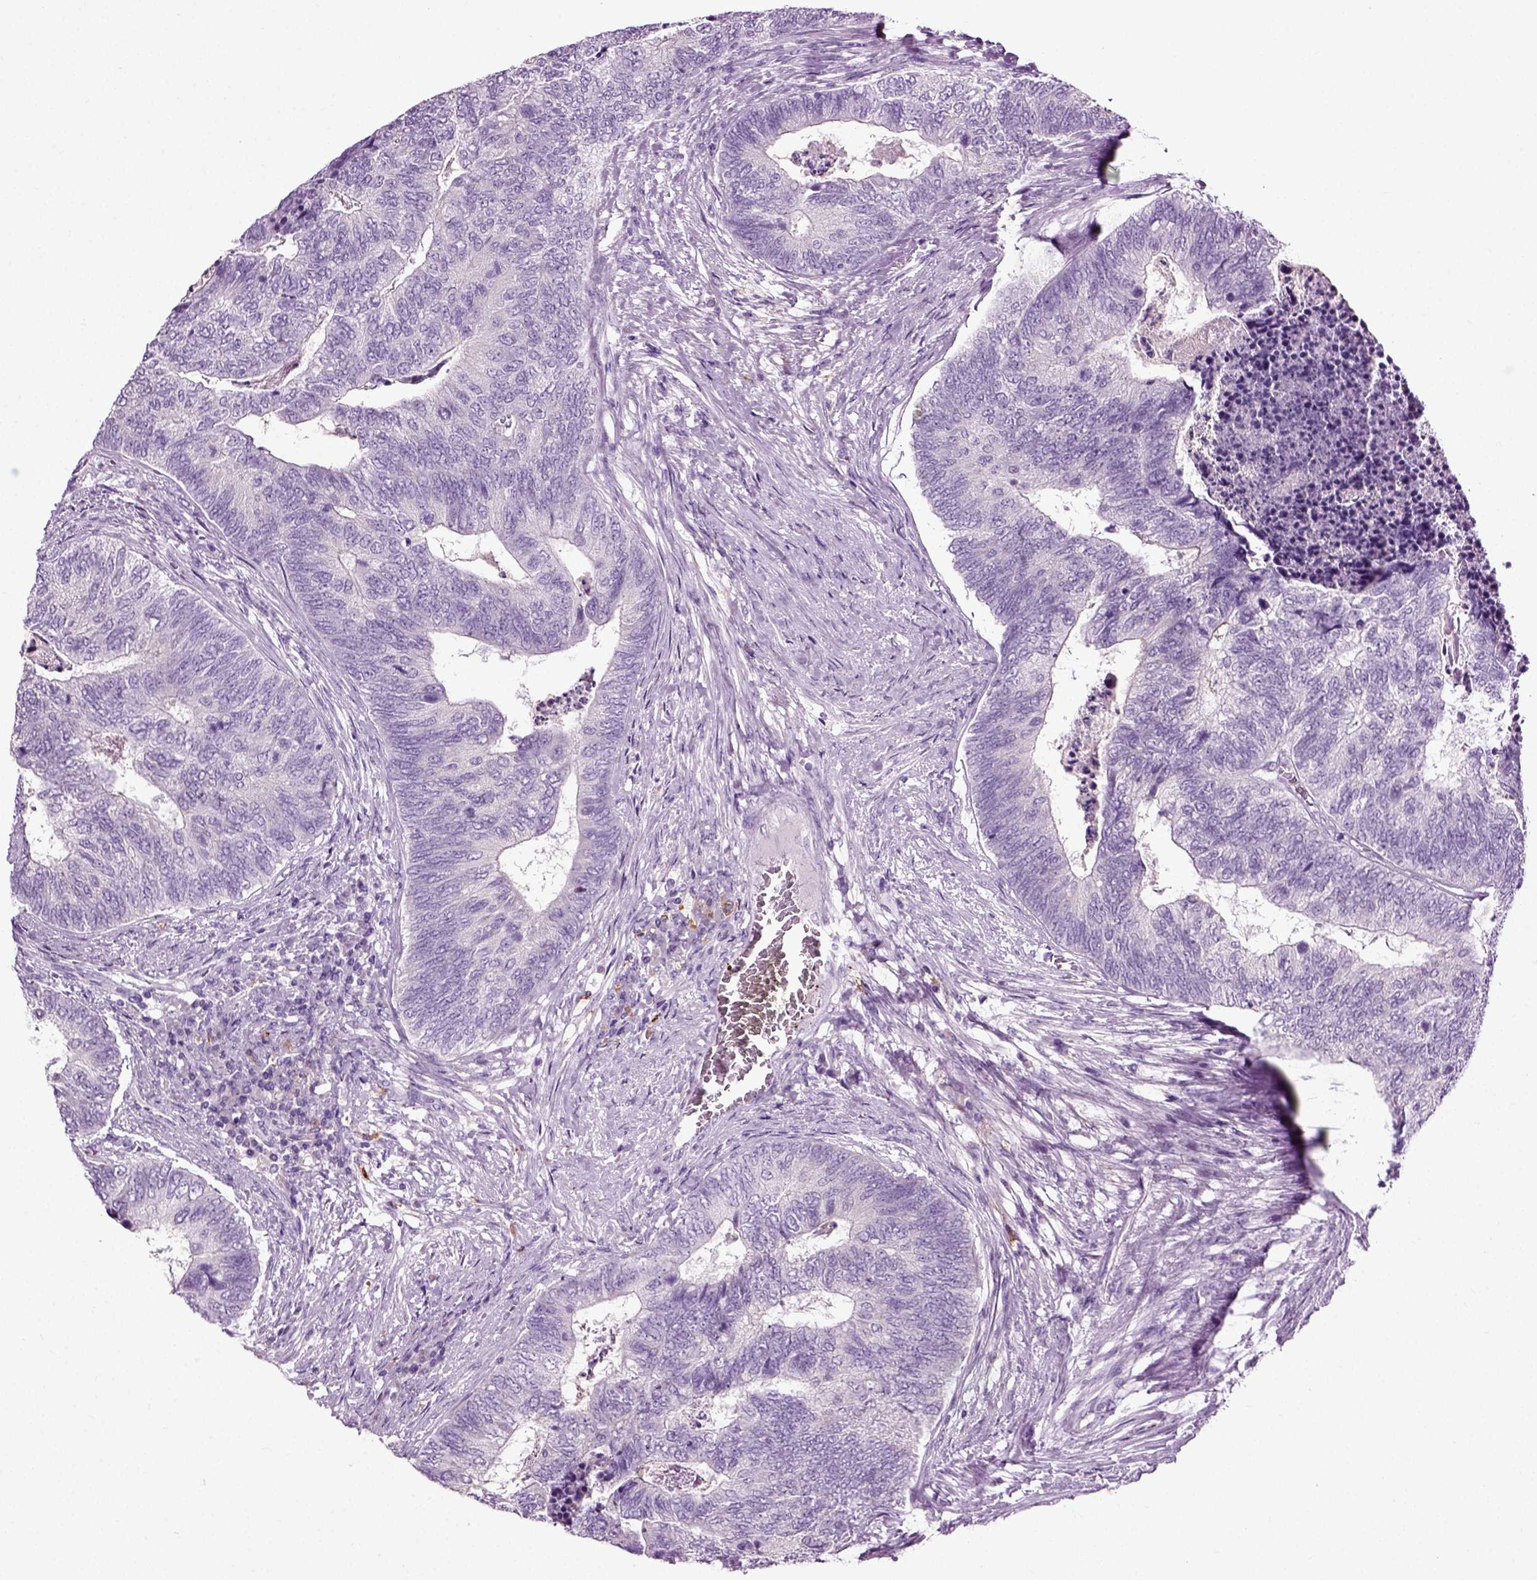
{"staining": {"intensity": "negative", "quantity": "none", "location": "none"}, "tissue": "colorectal cancer", "cell_type": "Tumor cells", "image_type": "cancer", "snomed": [{"axis": "morphology", "description": "Adenocarcinoma, NOS"}, {"axis": "topography", "description": "Colon"}], "caption": "Immunohistochemistry (IHC) image of neoplastic tissue: adenocarcinoma (colorectal) stained with DAB demonstrates no significant protein expression in tumor cells. (Brightfield microscopy of DAB (3,3'-diaminobenzidine) immunohistochemistry (IHC) at high magnification).", "gene": "DNAH10", "patient": {"sex": "female", "age": 67}}